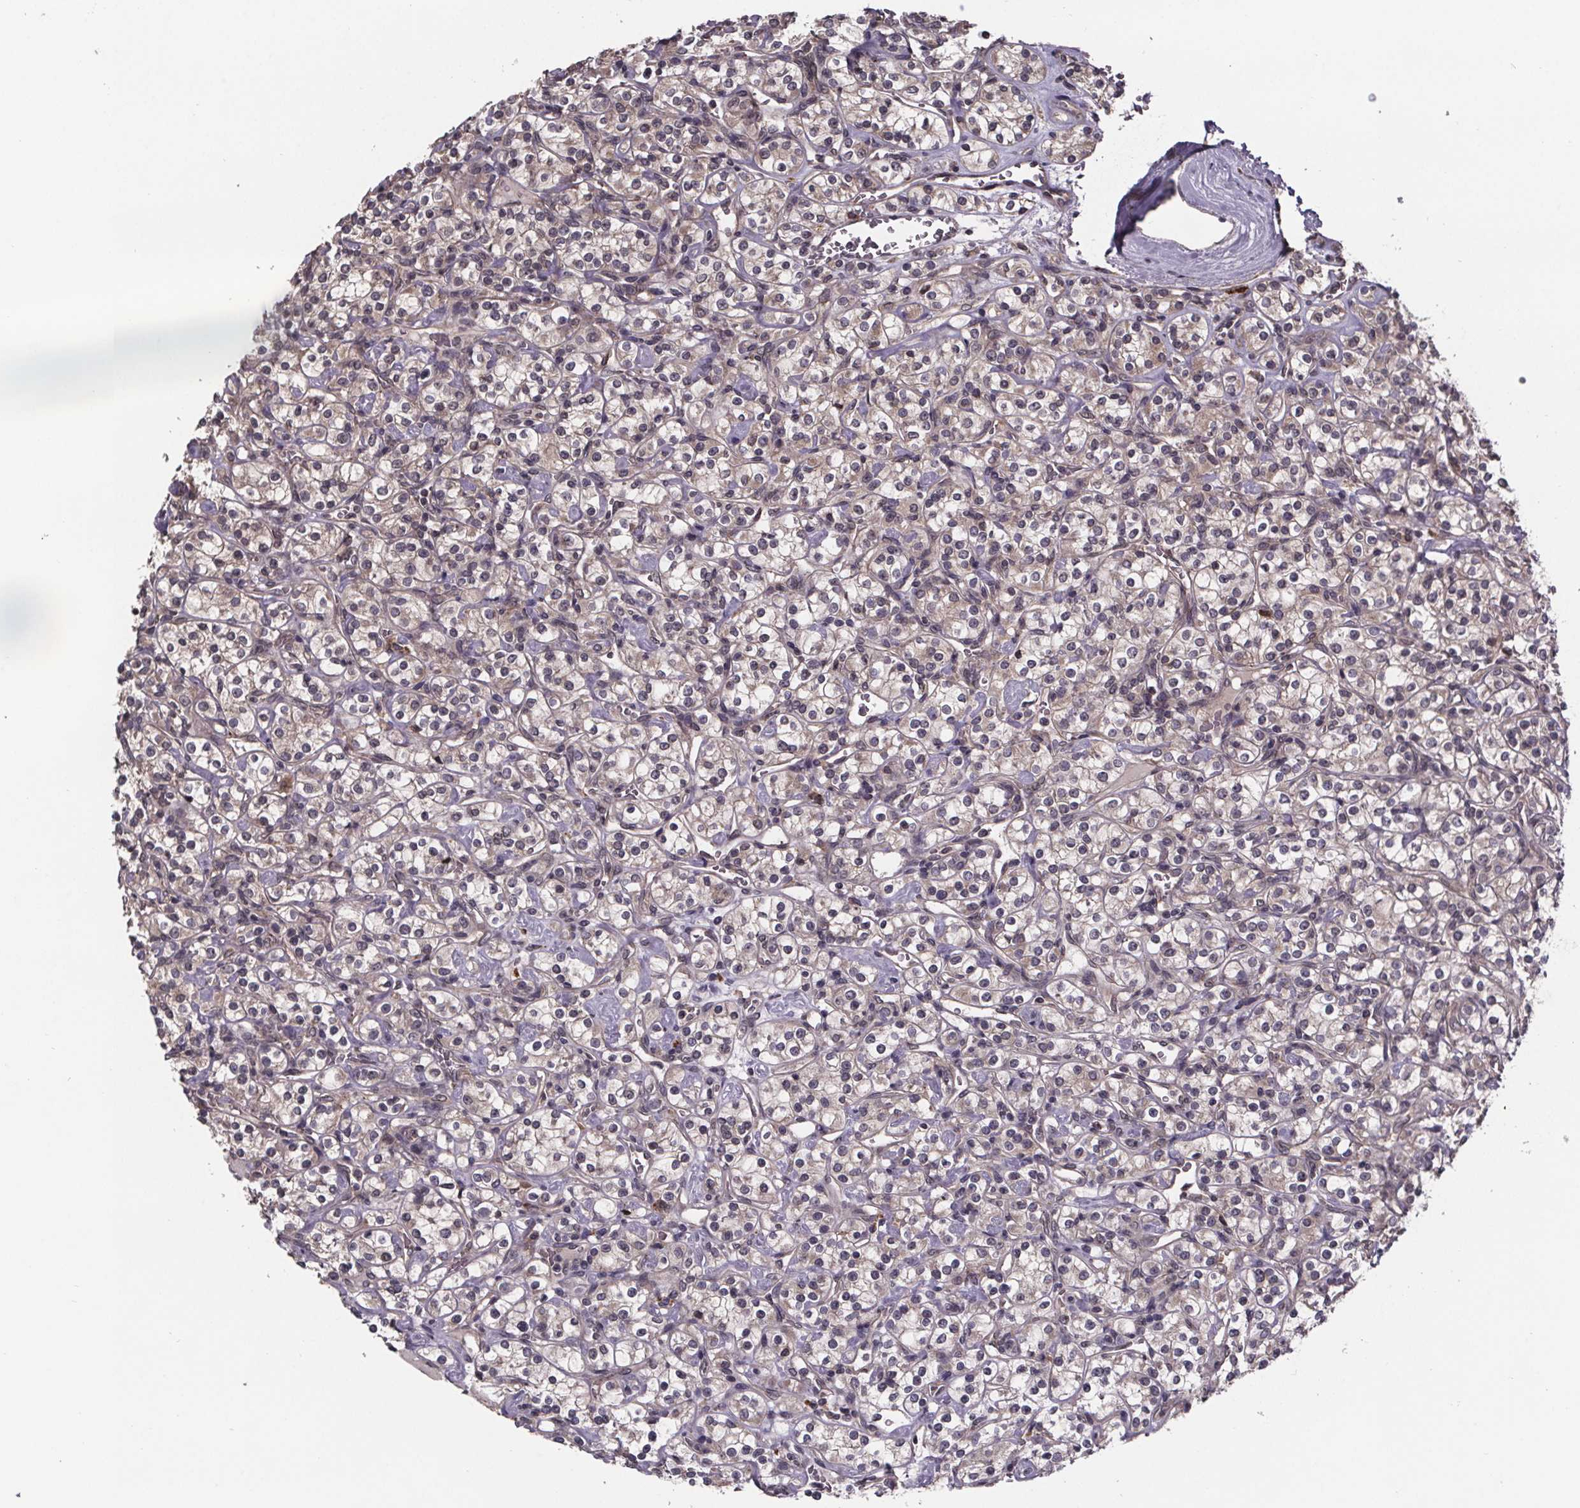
{"staining": {"intensity": "weak", "quantity": ">75%", "location": "cytoplasmic/membranous"}, "tissue": "renal cancer", "cell_type": "Tumor cells", "image_type": "cancer", "snomed": [{"axis": "morphology", "description": "Adenocarcinoma, NOS"}, {"axis": "topography", "description": "Kidney"}], "caption": "There is low levels of weak cytoplasmic/membranous staining in tumor cells of adenocarcinoma (renal), as demonstrated by immunohistochemical staining (brown color).", "gene": "SAT1", "patient": {"sex": "male", "age": 77}}